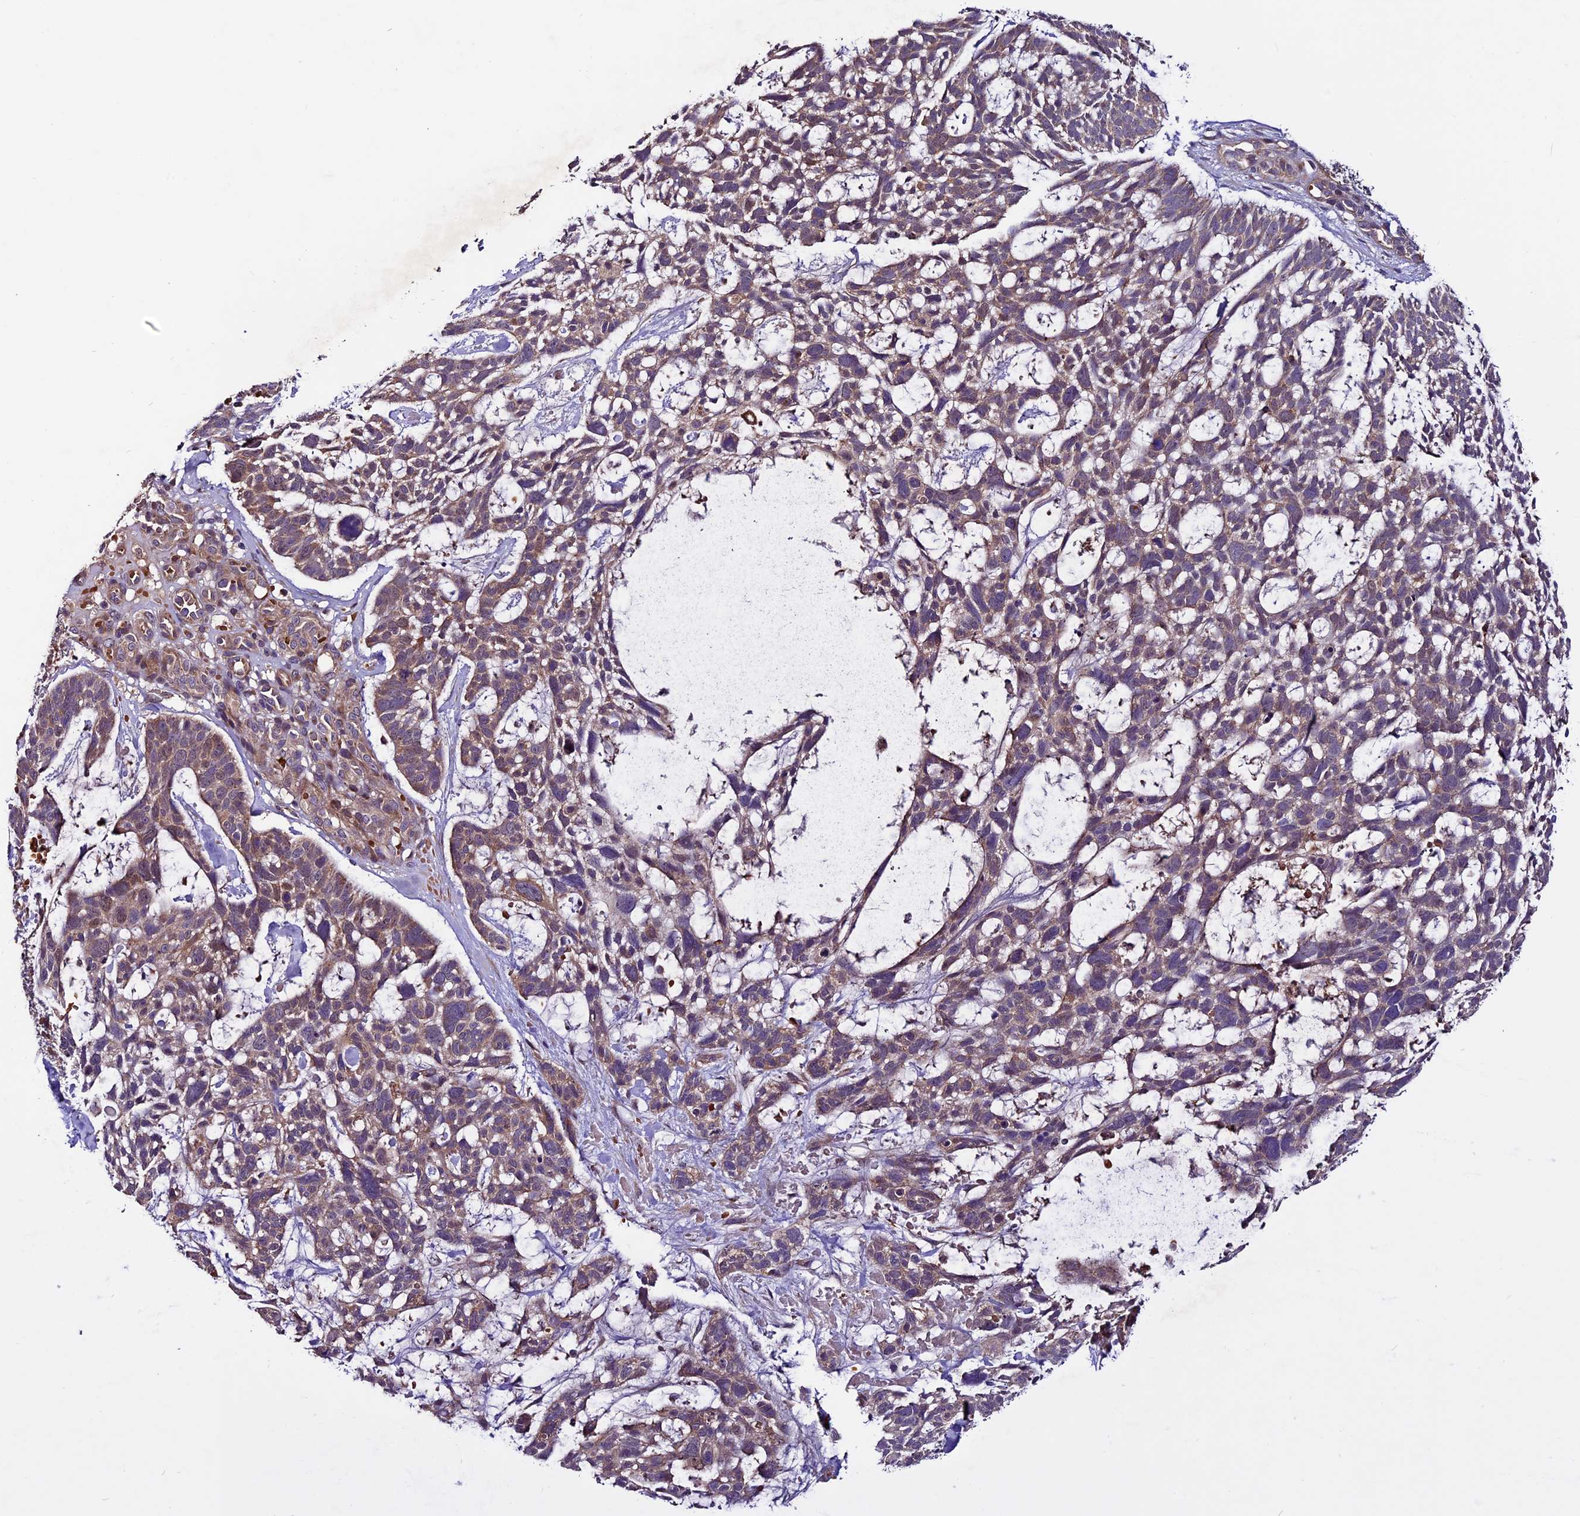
{"staining": {"intensity": "moderate", "quantity": "25%-75%", "location": "cytoplasmic/membranous"}, "tissue": "skin cancer", "cell_type": "Tumor cells", "image_type": "cancer", "snomed": [{"axis": "morphology", "description": "Basal cell carcinoma"}, {"axis": "topography", "description": "Skin"}], "caption": "DAB (3,3'-diaminobenzidine) immunohistochemical staining of human basal cell carcinoma (skin) displays moderate cytoplasmic/membranous protein expression in about 25%-75% of tumor cells.", "gene": "RINL", "patient": {"sex": "male", "age": 88}}